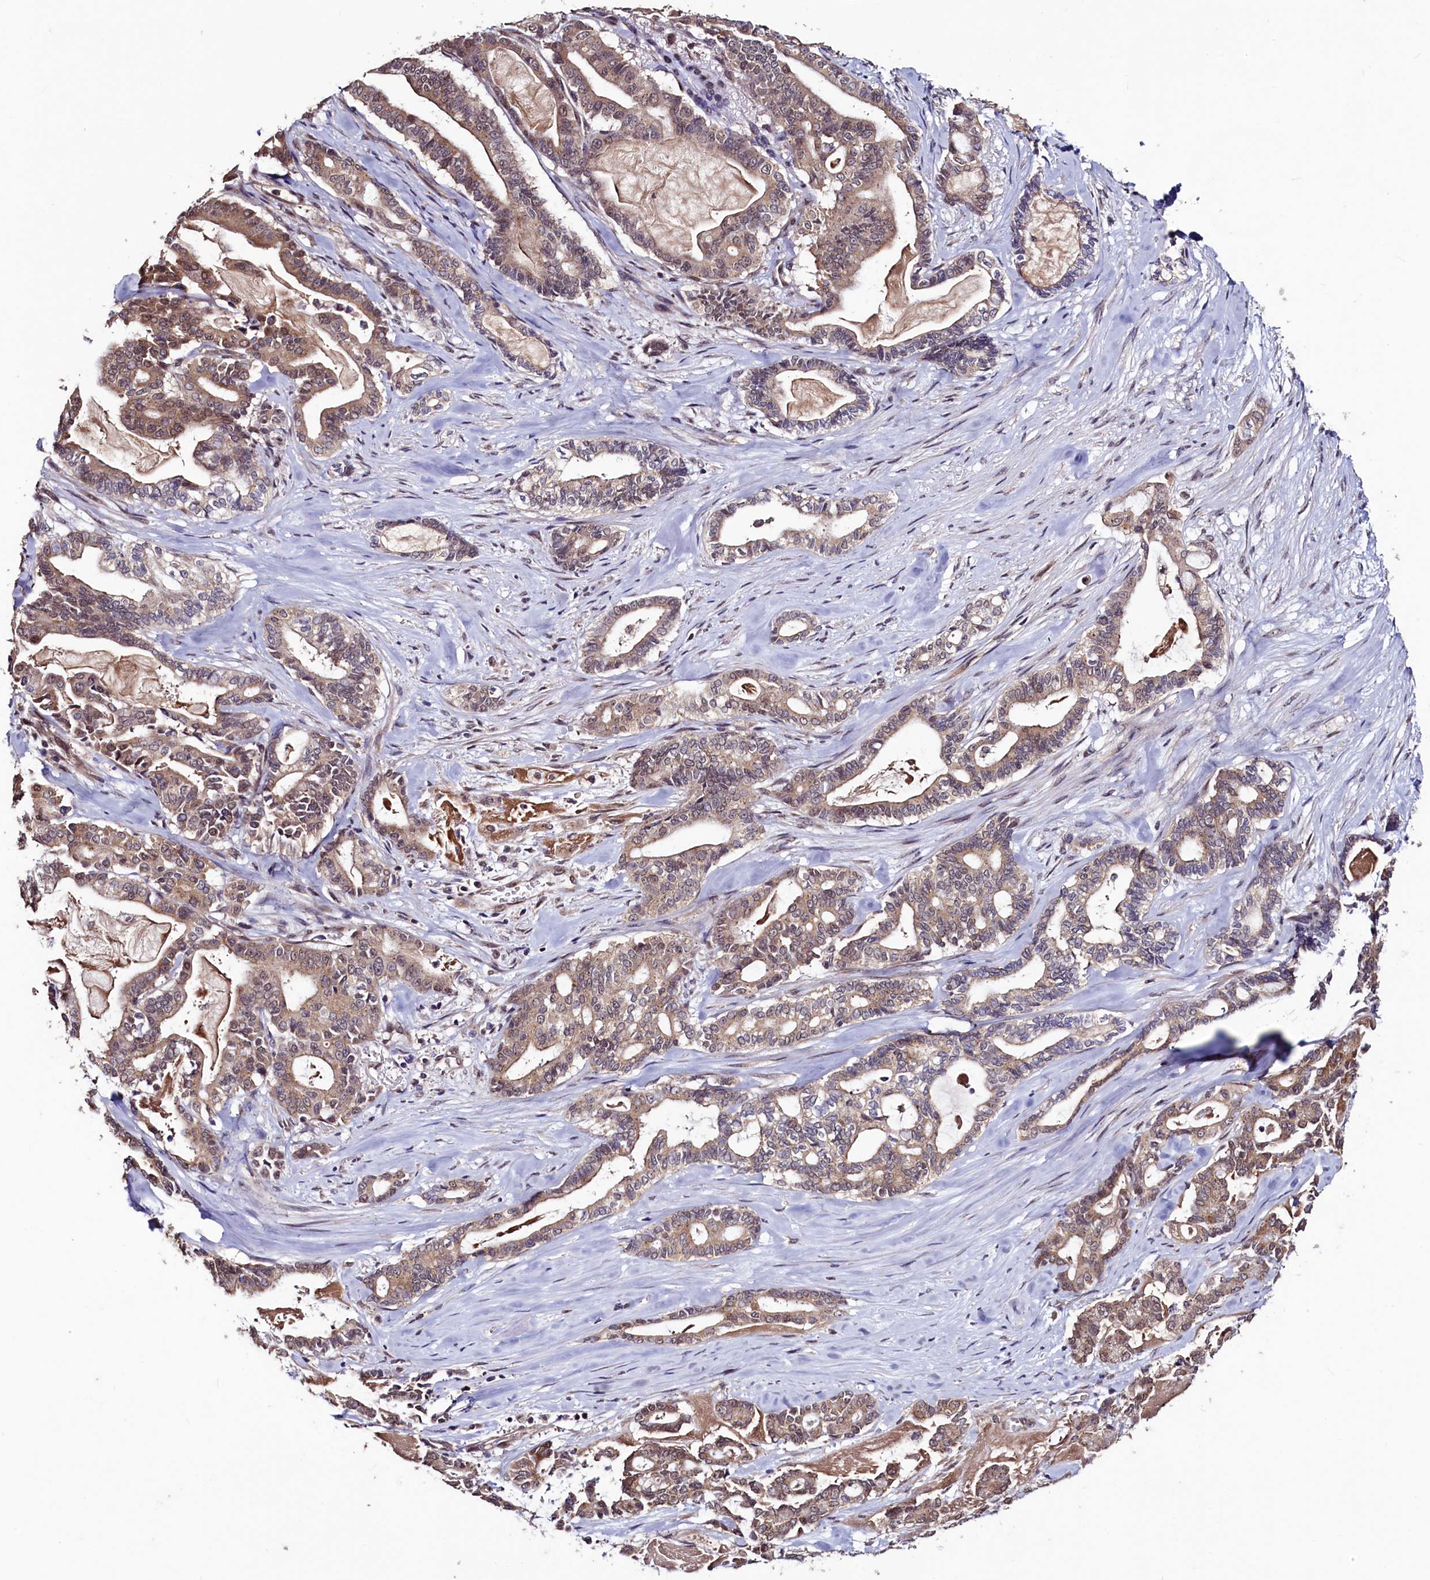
{"staining": {"intensity": "moderate", "quantity": ">75%", "location": "cytoplasmic/membranous"}, "tissue": "pancreatic cancer", "cell_type": "Tumor cells", "image_type": "cancer", "snomed": [{"axis": "morphology", "description": "Adenocarcinoma, NOS"}, {"axis": "topography", "description": "Pancreas"}], "caption": "The immunohistochemical stain shows moderate cytoplasmic/membranous expression in tumor cells of pancreatic cancer tissue. (DAB IHC, brown staining for protein, blue staining for nuclei).", "gene": "SEC24C", "patient": {"sex": "male", "age": 63}}